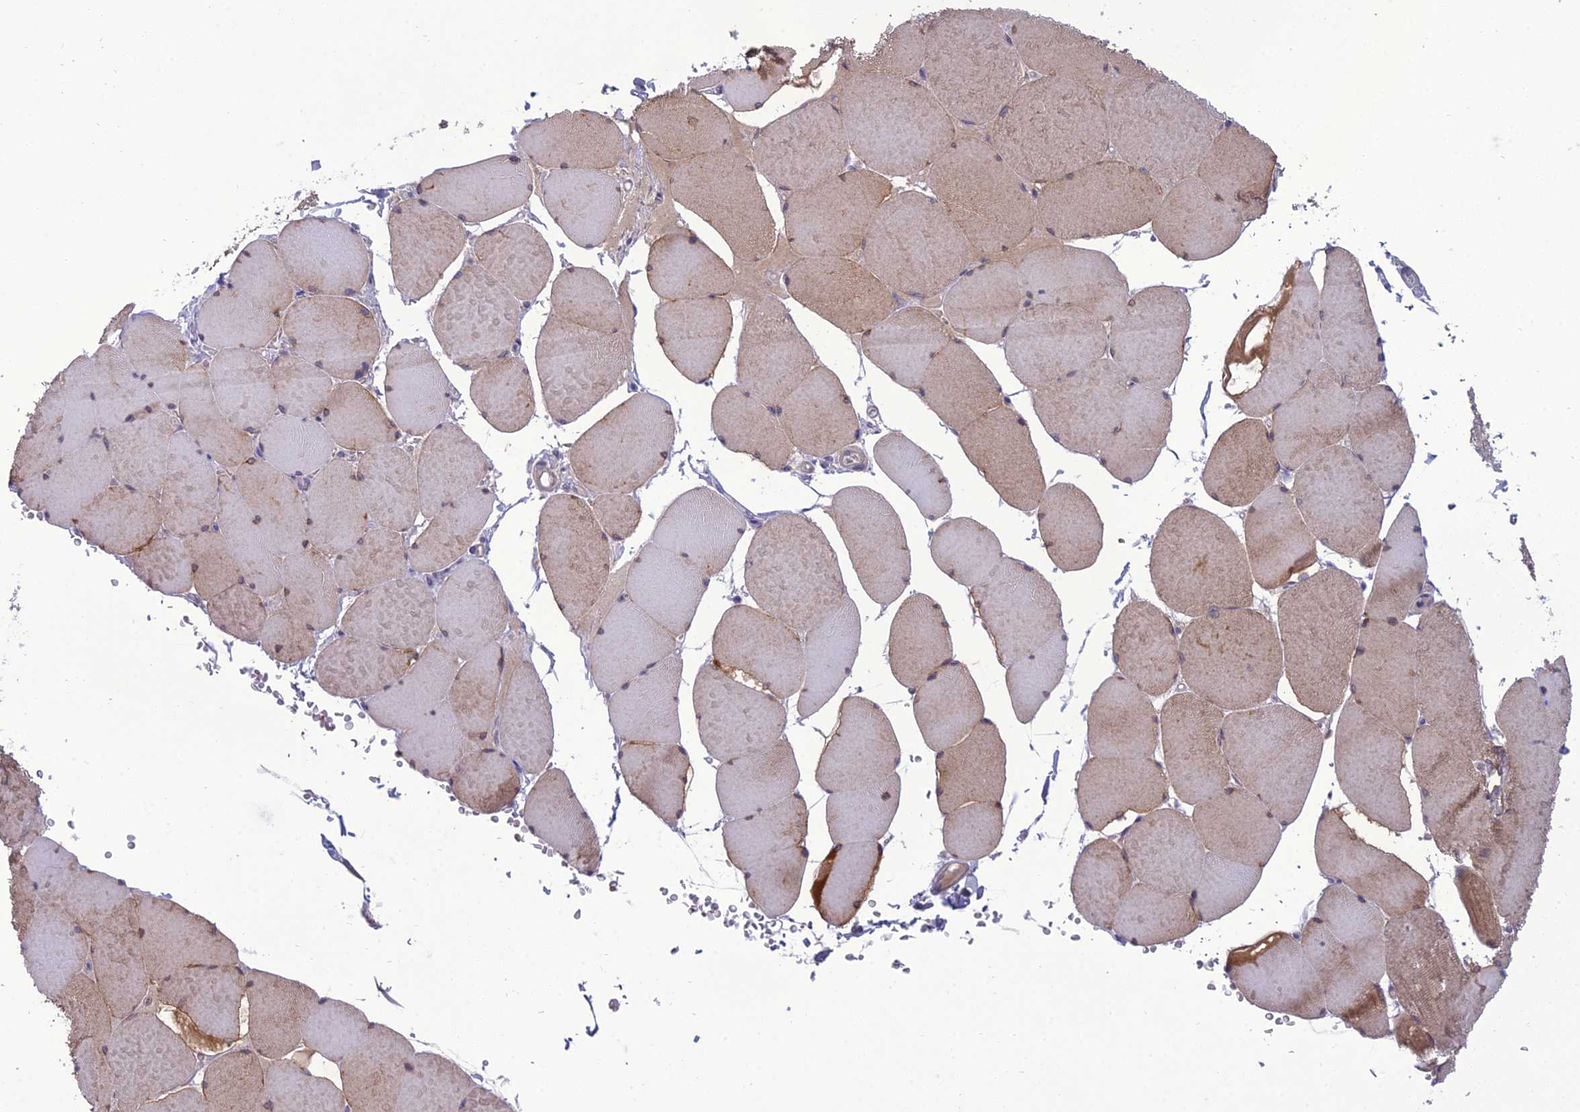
{"staining": {"intensity": "strong", "quantity": "<25%", "location": "cytoplasmic/membranous"}, "tissue": "skeletal muscle", "cell_type": "Myocytes", "image_type": "normal", "snomed": [{"axis": "morphology", "description": "Normal tissue, NOS"}, {"axis": "topography", "description": "Skeletal muscle"}, {"axis": "topography", "description": "Head-Neck"}], "caption": "Immunohistochemistry (IHC) of benign human skeletal muscle reveals medium levels of strong cytoplasmic/membranous staining in approximately <25% of myocytes. (Brightfield microscopy of DAB IHC at high magnification).", "gene": "ANKS4B", "patient": {"sex": "male", "age": 66}}